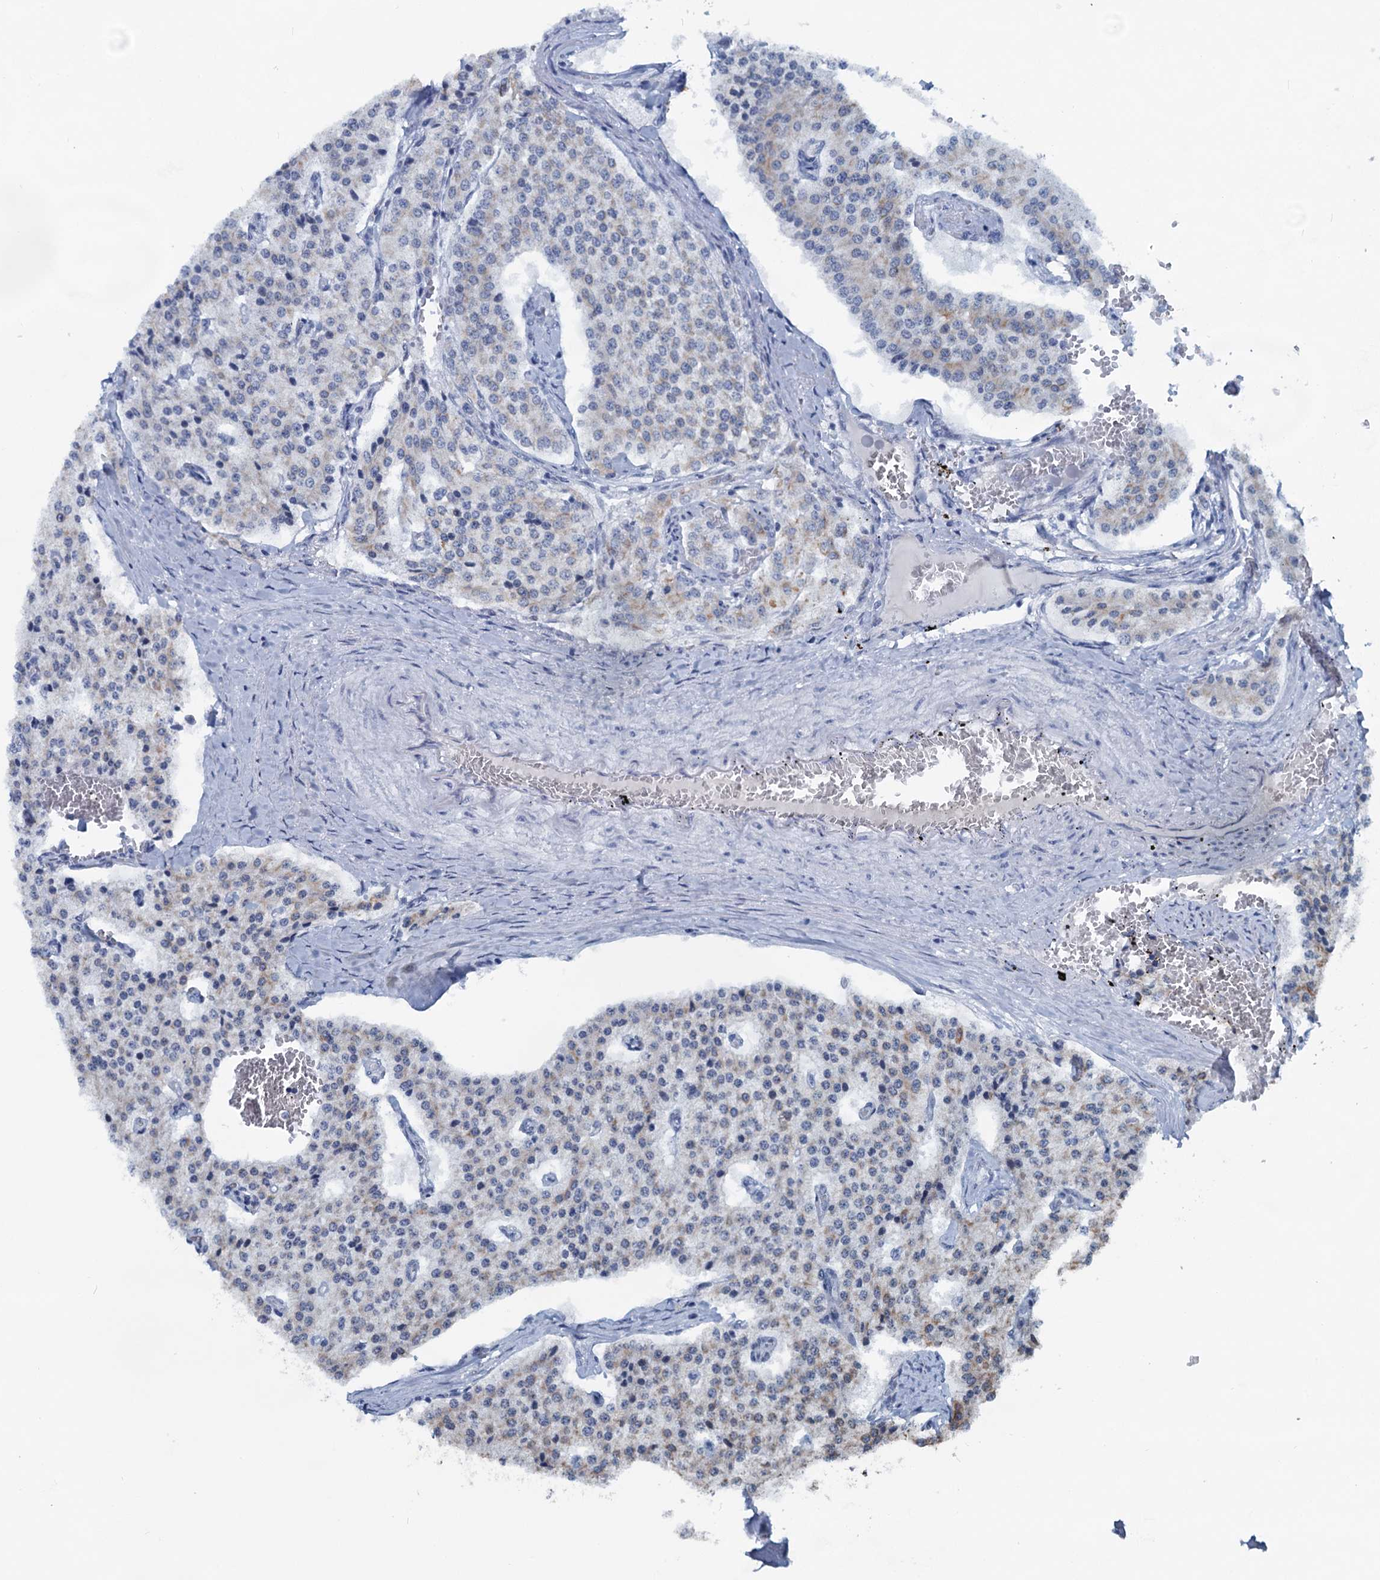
{"staining": {"intensity": "weak", "quantity": "<25%", "location": "cytoplasmic/membranous"}, "tissue": "carcinoid", "cell_type": "Tumor cells", "image_type": "cancer", "snomed": [{"axis": "morphology", "description": "Carcinoid, malignant, NOS"}, {"axis": "topography", "description": "Colon"}], "caption": "An immunohistochemistry (IHC) photomicrograph of malignant carcinoid is shown. There is no staining in tumor cells of malignant carcinoid.", "gene": "RITA1", "patient": {"sex": "female", "age": 52}}